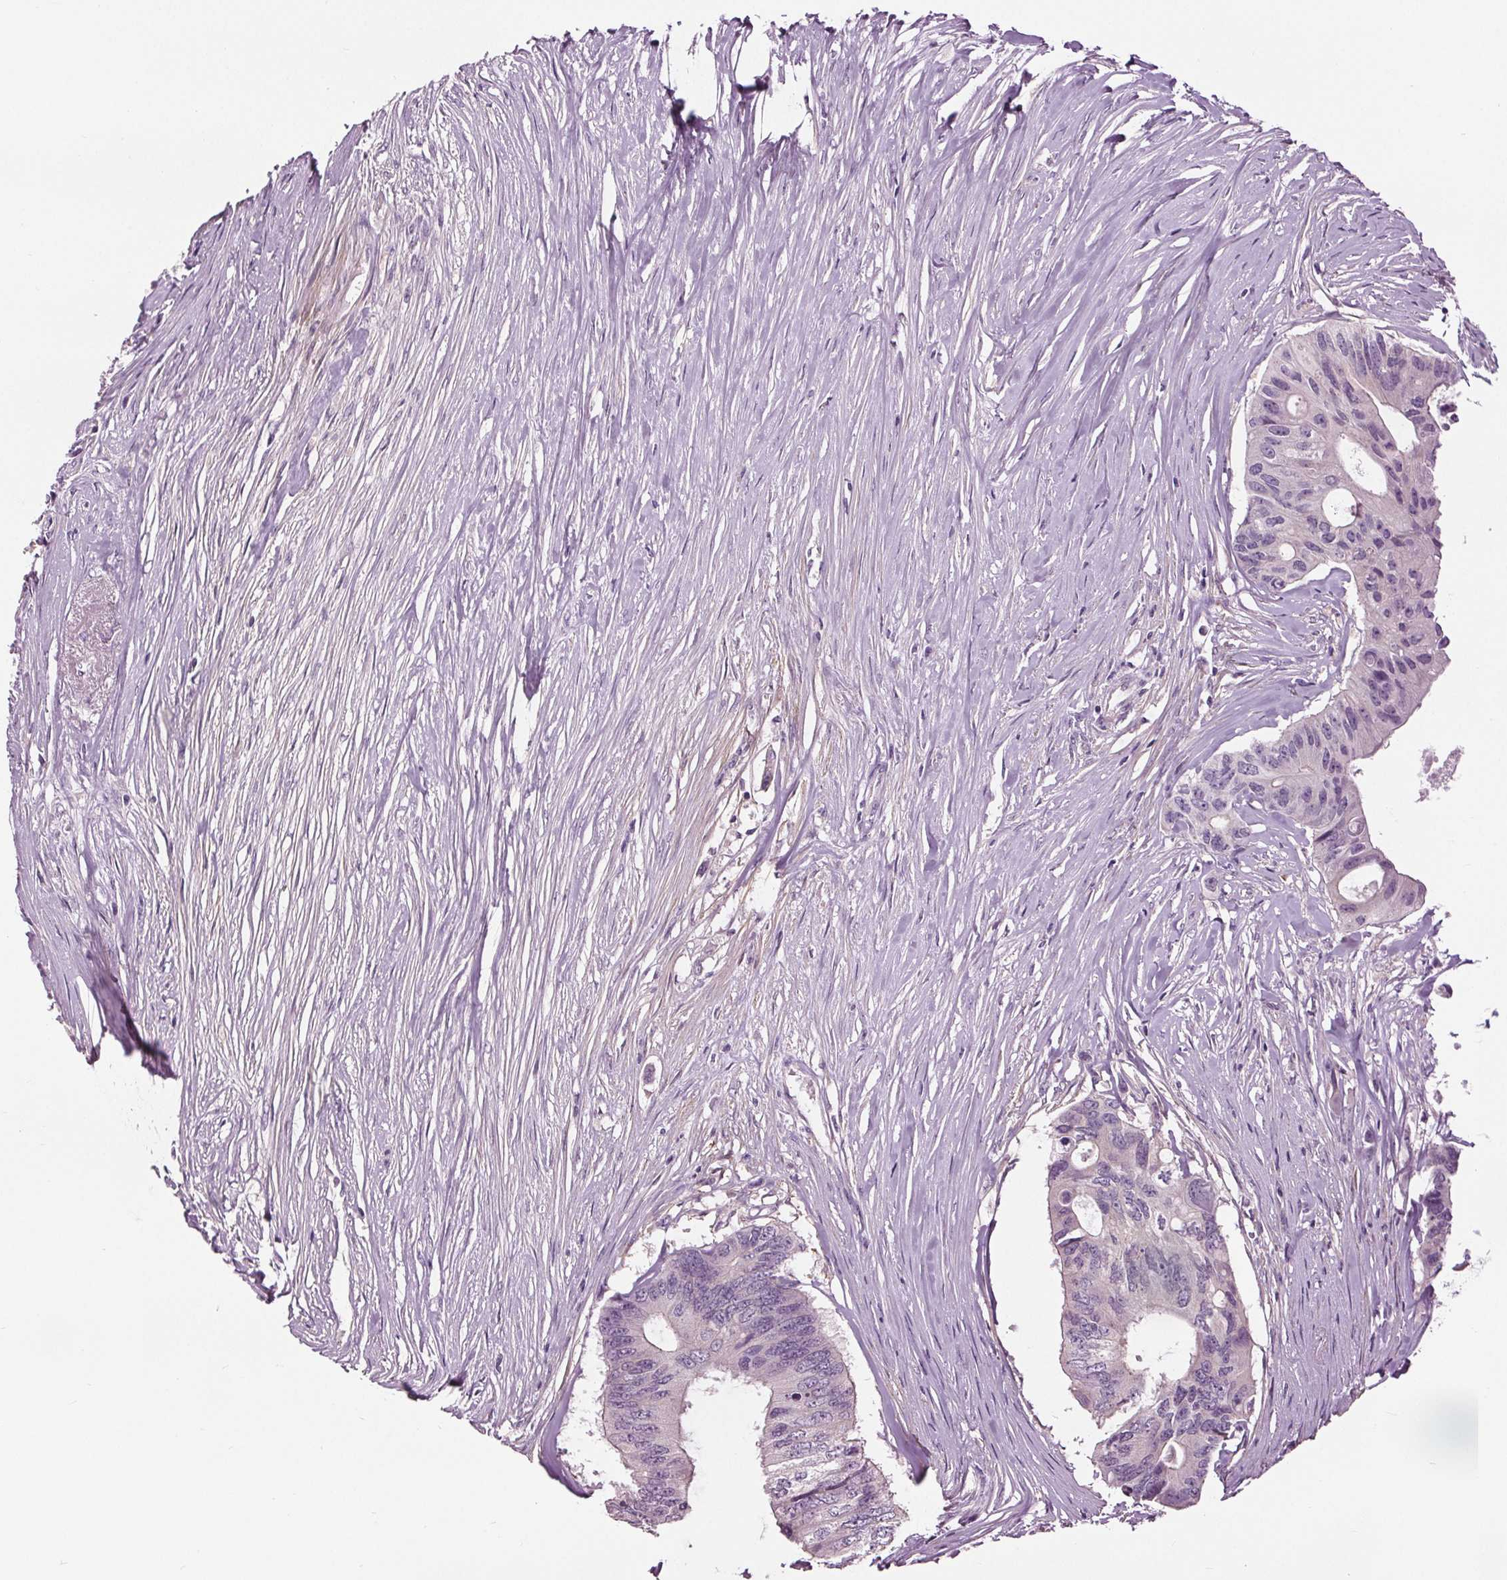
{"staining": {"intensity": "negative", "quantity": "none", "location": "none"}, "tissue": "colorectal cancer", "cell_type": "Tumor cells", "image_type": "cancer", "snomed": [{"axis": "morphology", "description": "Adenocarcinoma, NOS"}, {"axis": "topography", "description": "Colon"}], "caption": "The image displays no staining of tumor cells in colorectal adenocarcinoma. (Stains: DAB IHC with hematoxylin counter stain, Microscopy: brightfield microscopy at high magnification).", "gene": "RASA1", "patient": {"sex": "male", "age": 71}}